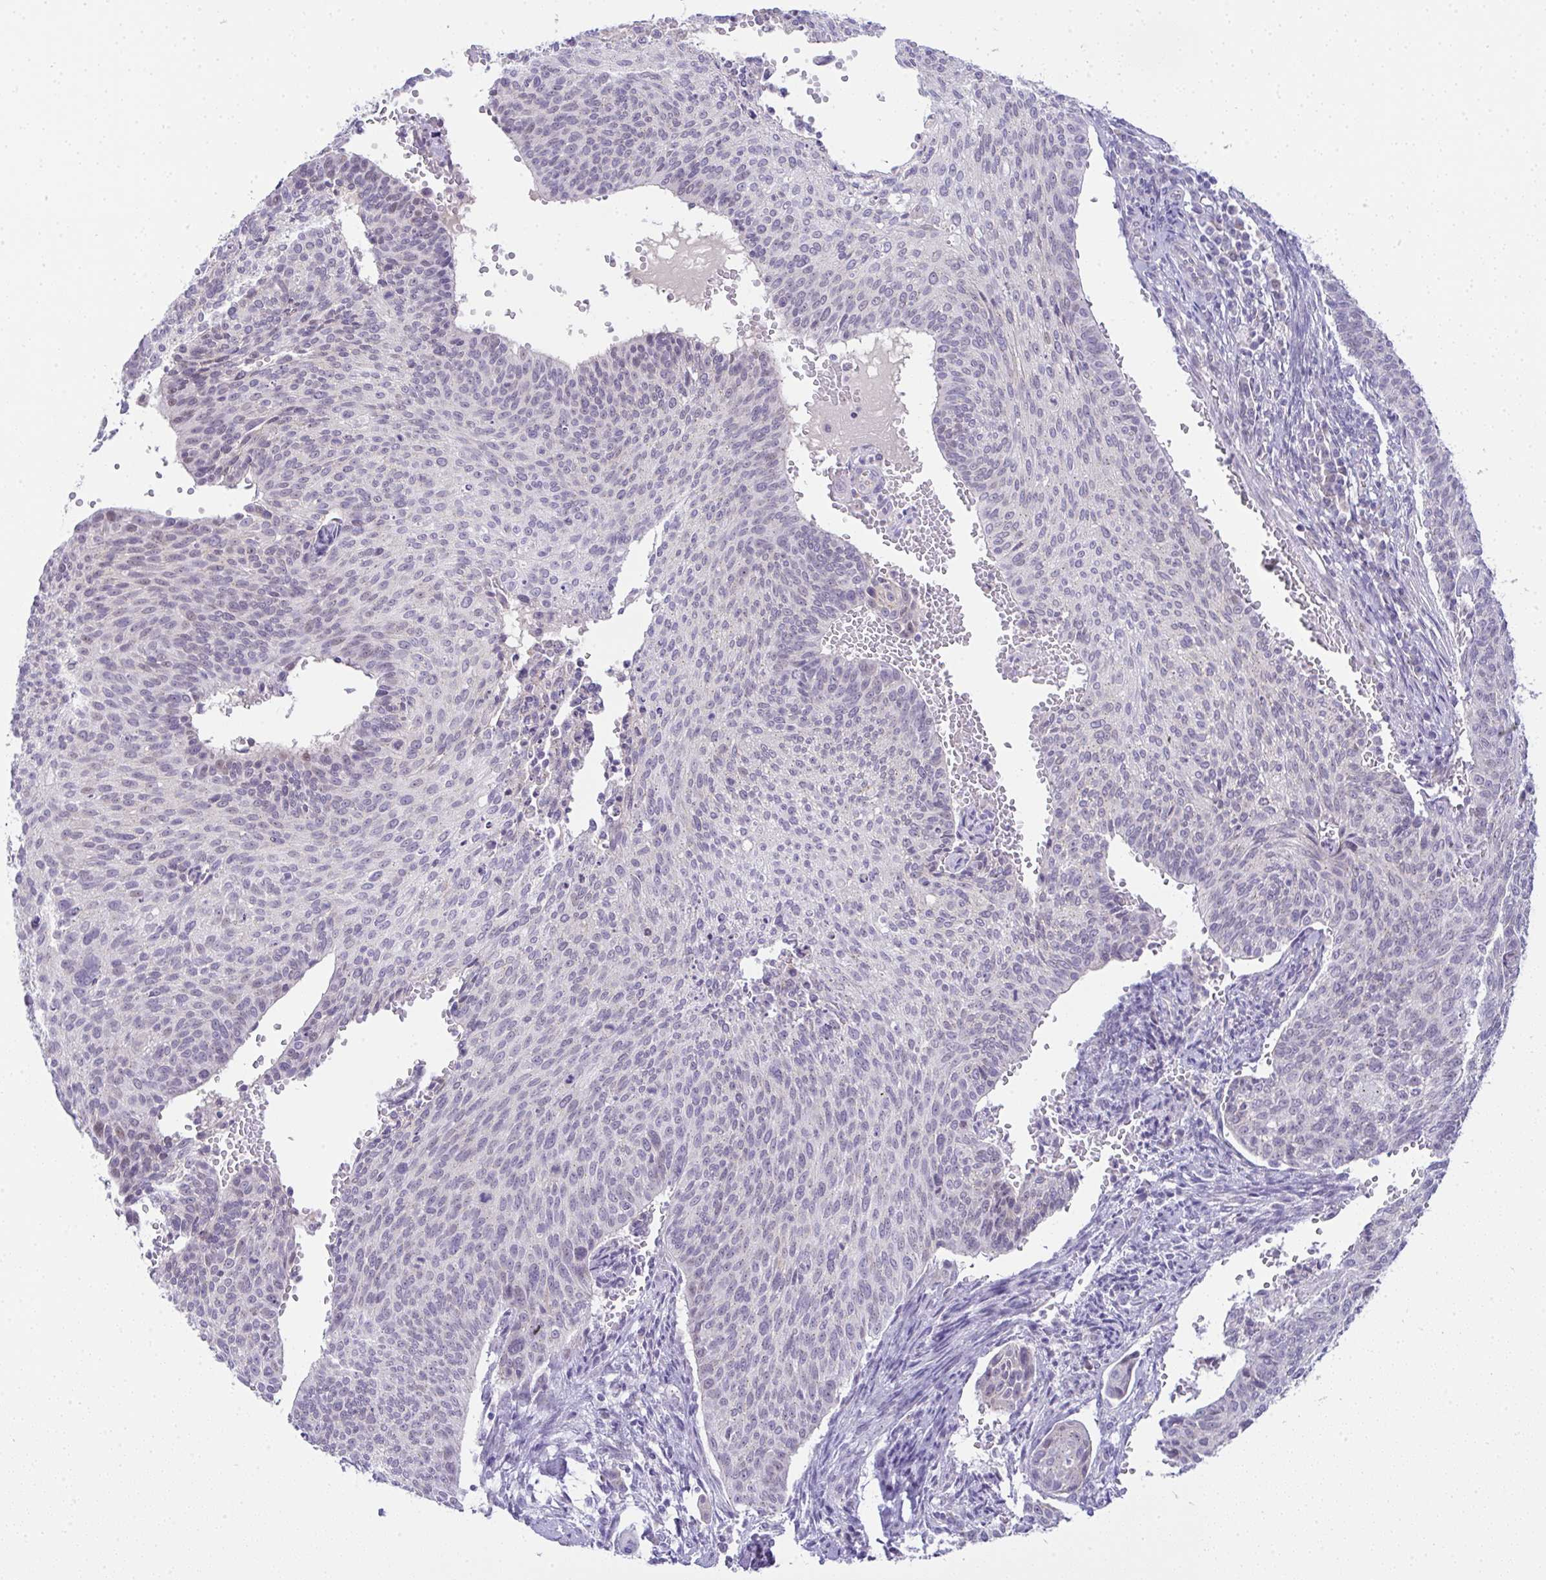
{"staining": {"intensity": "negative", "quantity": "none", "location": "none"}, "tissue": "cervical cancer", "cell_type": "Tumor cells", "image_type": "cancer", "snomed": [{"axis": "morphology", "description": "Squamous cell carcinoma, NOS"}, {"axis": "topography", "description": "Cervix"}], "caption": "The photomicrograph demonstrates no staining of tumor cells in cervical squamous cell carcinoma.", "gene": "FAM177A1", "patient": {"sex": "female", "age": 70}}